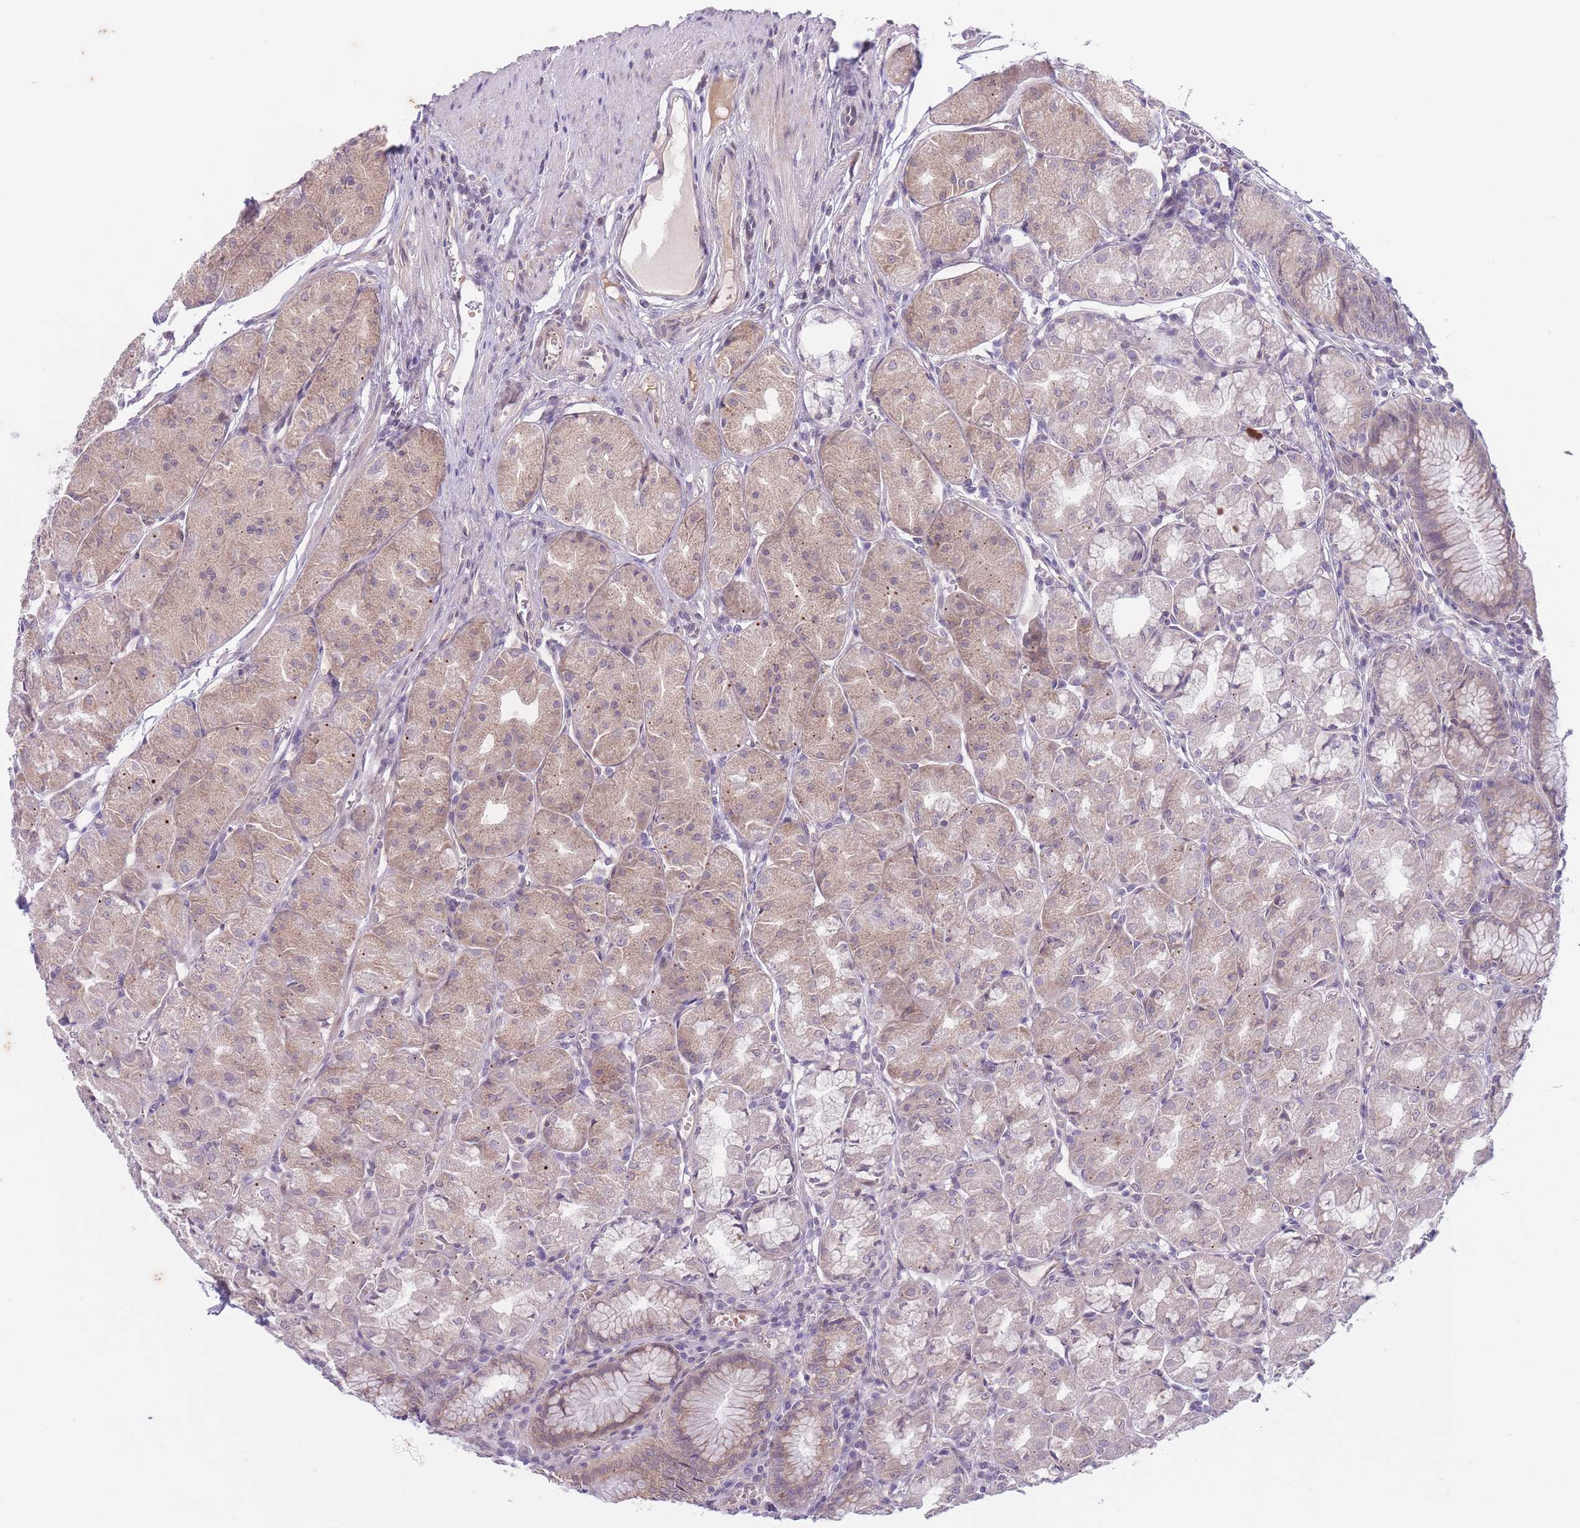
{"staining": {"intensity": "weak", "quantity": ">75%", "location": "cytoplasmic/membranous"}, "tissue": "stomach", "cell_type": "Glandular cells", "image_type": "normal", "snomed": [{"axis": "morphology", "description": "Normal tissue, NOS"}, {"axis": "topography", "description": "Stomach"}], "caption": "DAB (3,3'-diaminobenzidine) immunohistochemical staining of benign stomach reveals weak cytoplasmic/membranous protein expression in approximately >75% of glandular cells.", "gene": "ARPIN", "patient": {"sex": "male", "age": 55}}